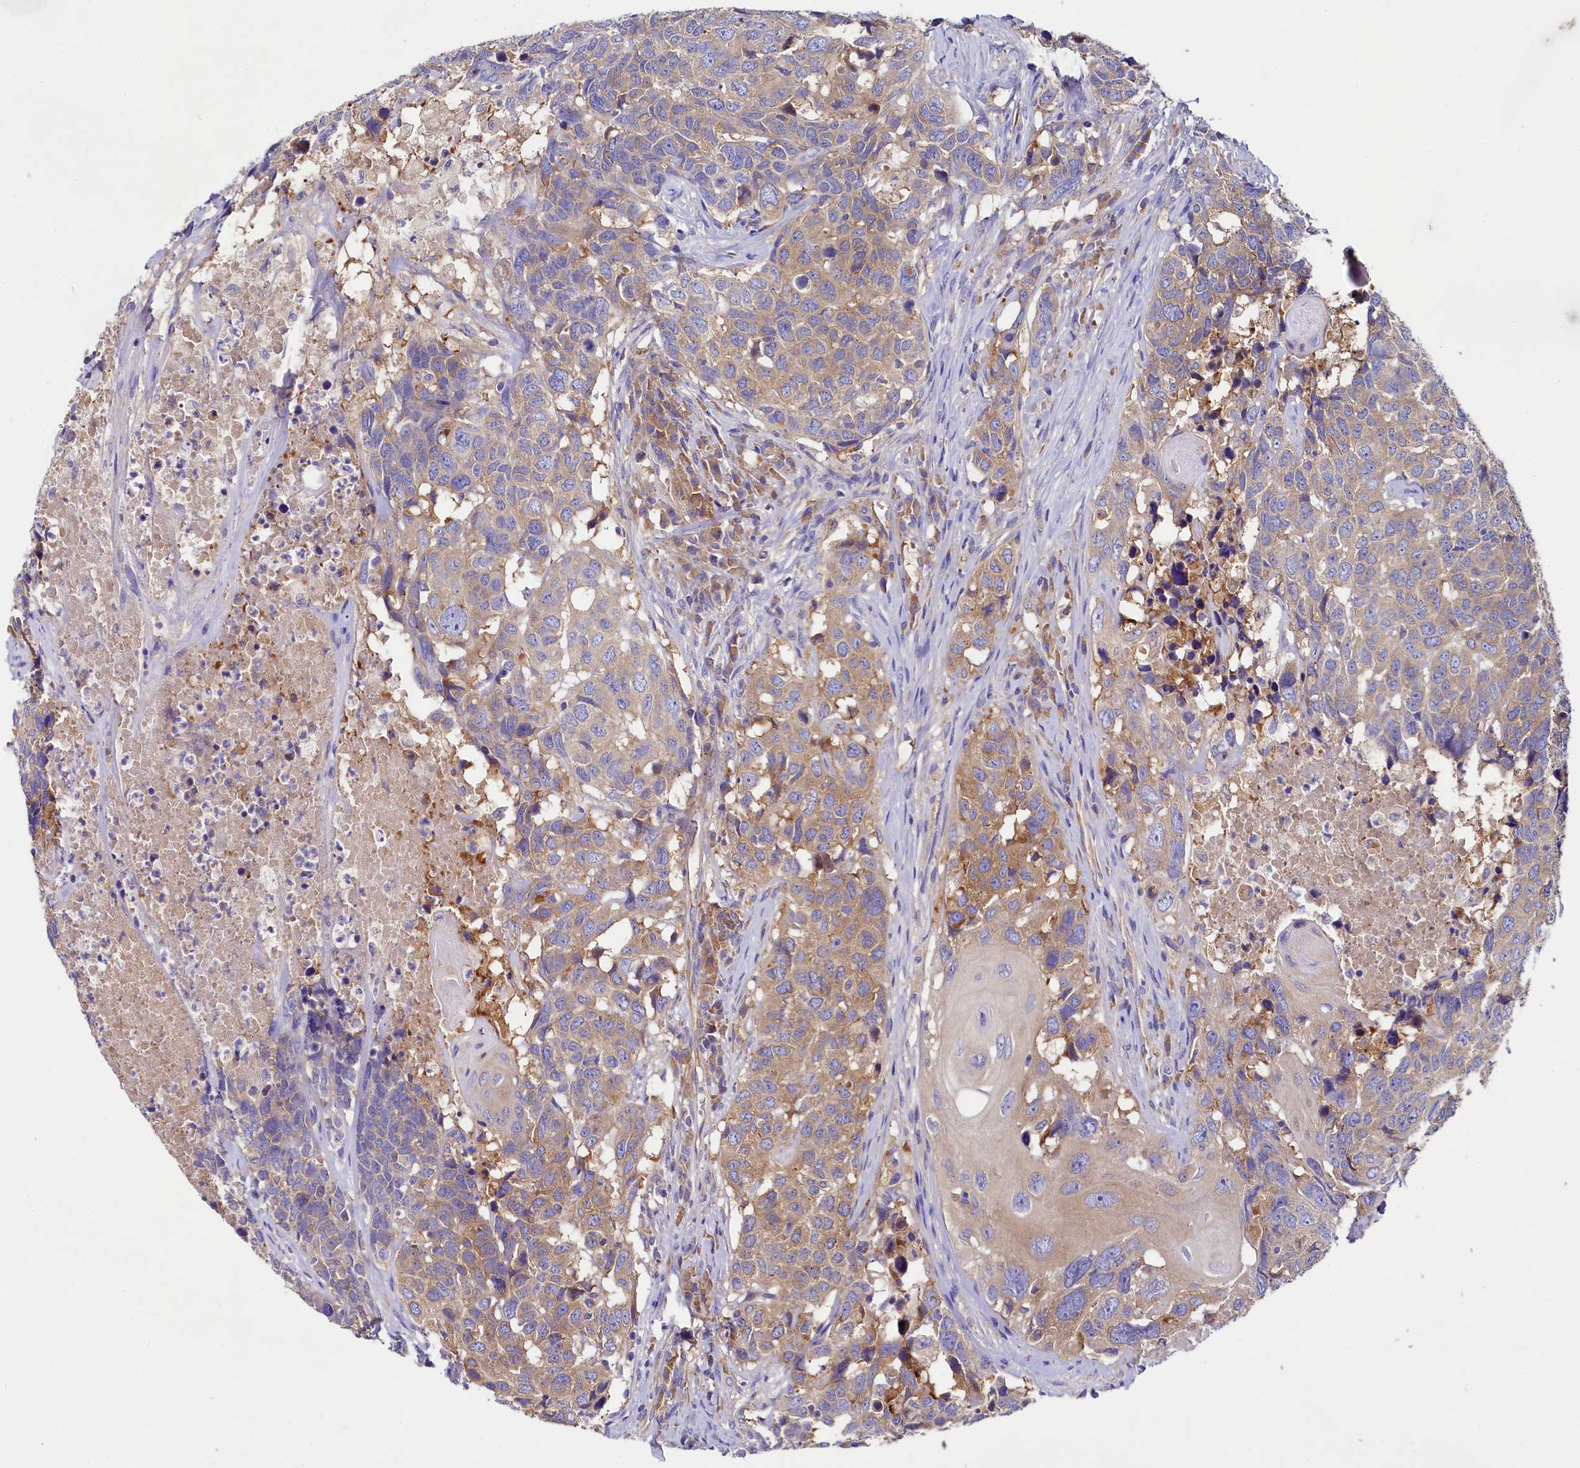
{"staining": {"intensity": "moderate", "quantity": "25%-75%", "location": "cytoplasmic/membranous"}, "tissue": "head and neck cancer", "cell_type": "Tumor cells", "image_type": "cancer", "snomed": [{"axis": "morphology", "description": "Squamous cell carcinoma, NOS"}, {"axis": "topography", "description": "Head-Neck"}], "caption": "Head and neck cancer stained with a brown dye demonstrates moderate cytoplasmic/membranous positive positivity in approximately 25%-75% of tumor cells.", "gene": "QARS1", "patient": {"sex": "male", "age": 66}}